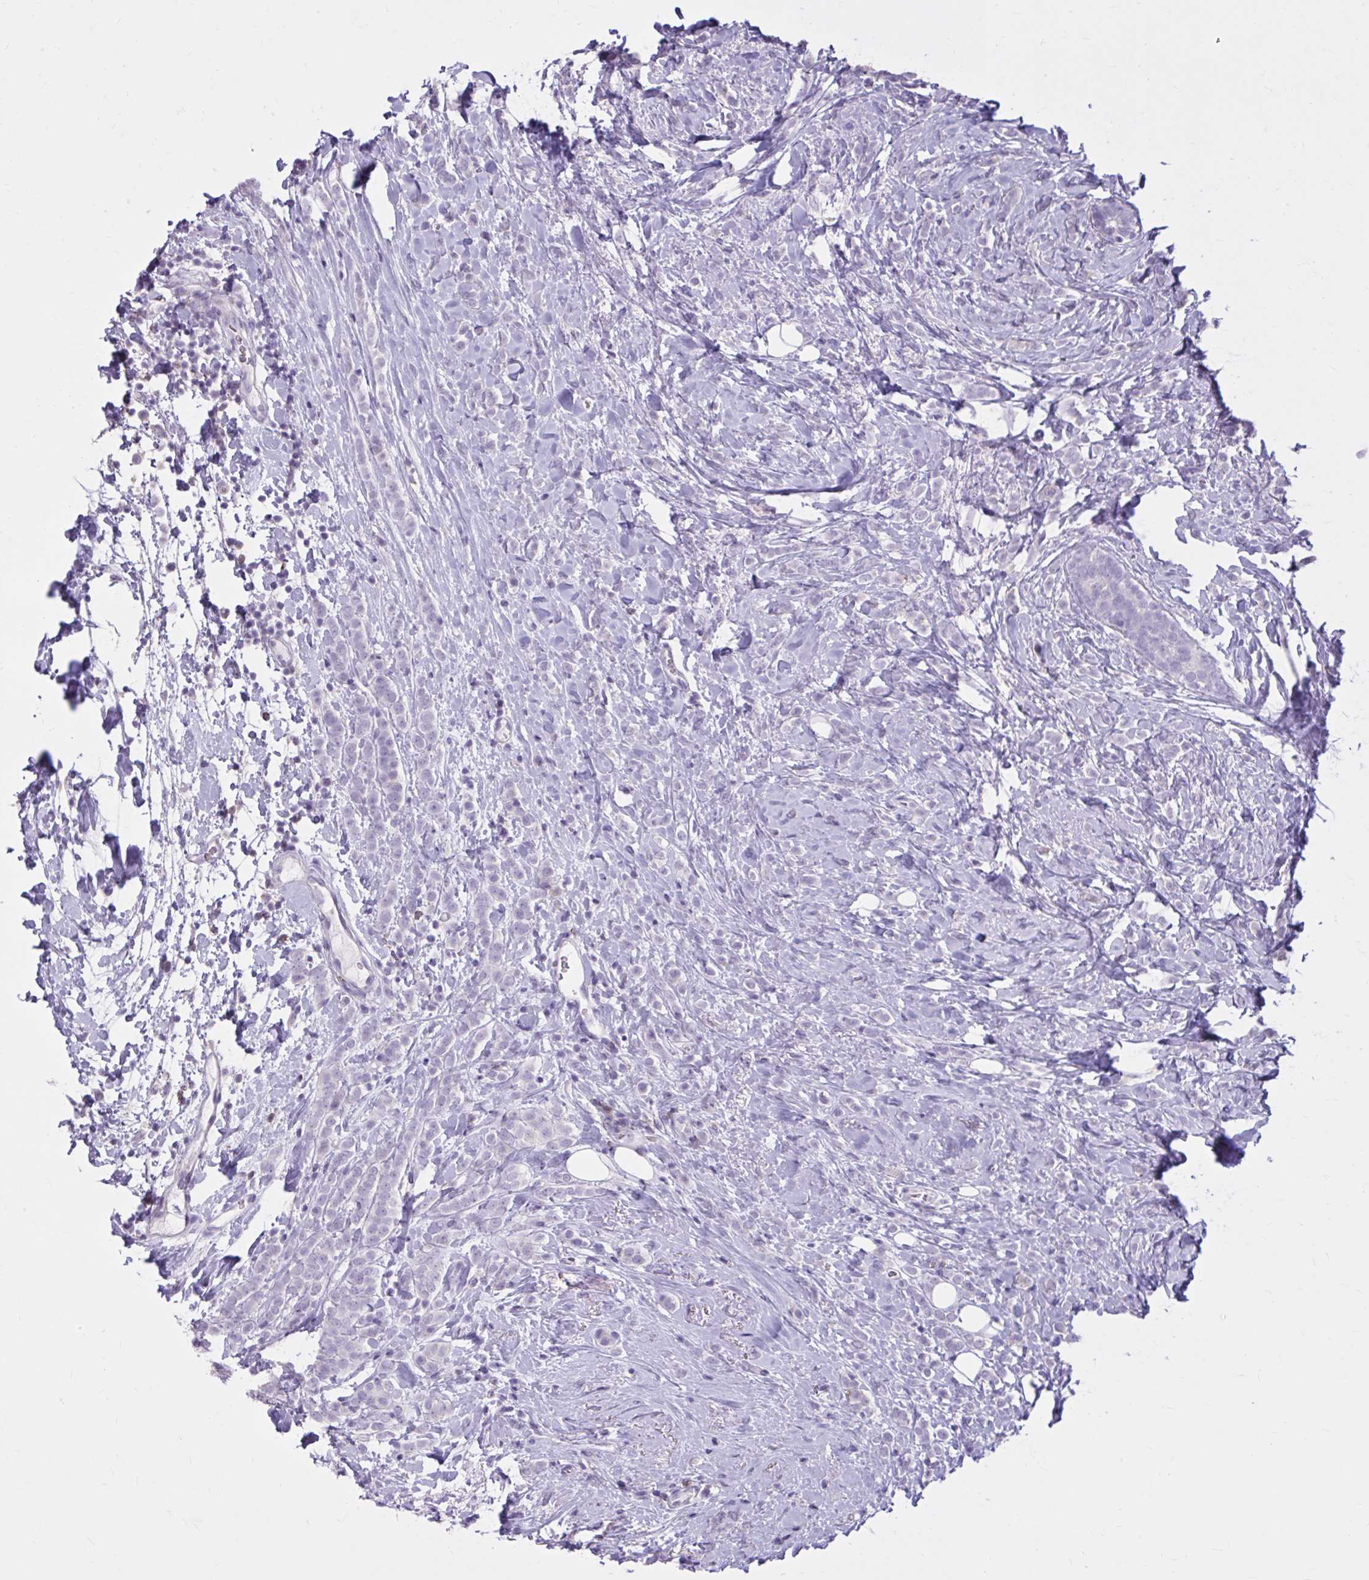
{"staining": {"intensity": "negative", "quantity": "none", "location": "none"}, "tissue": "breast cancer", "cell_type": "Tumor cells", "image_type": "cancer", "snomed": [{"axis": "morphology", "description": "Lobular carcinoma"}, {"axis": "topography", "description": "Breast"}], "caption": "Immunohistochemical staining of breast cancer demonstrates no significant expression in tumor cells. (Brightfield microscopy of DAB immunohistochemistry (IHC) at high magnification).", "gene": "OR4B1", "patient": {"sex": "female", "age": 49}}